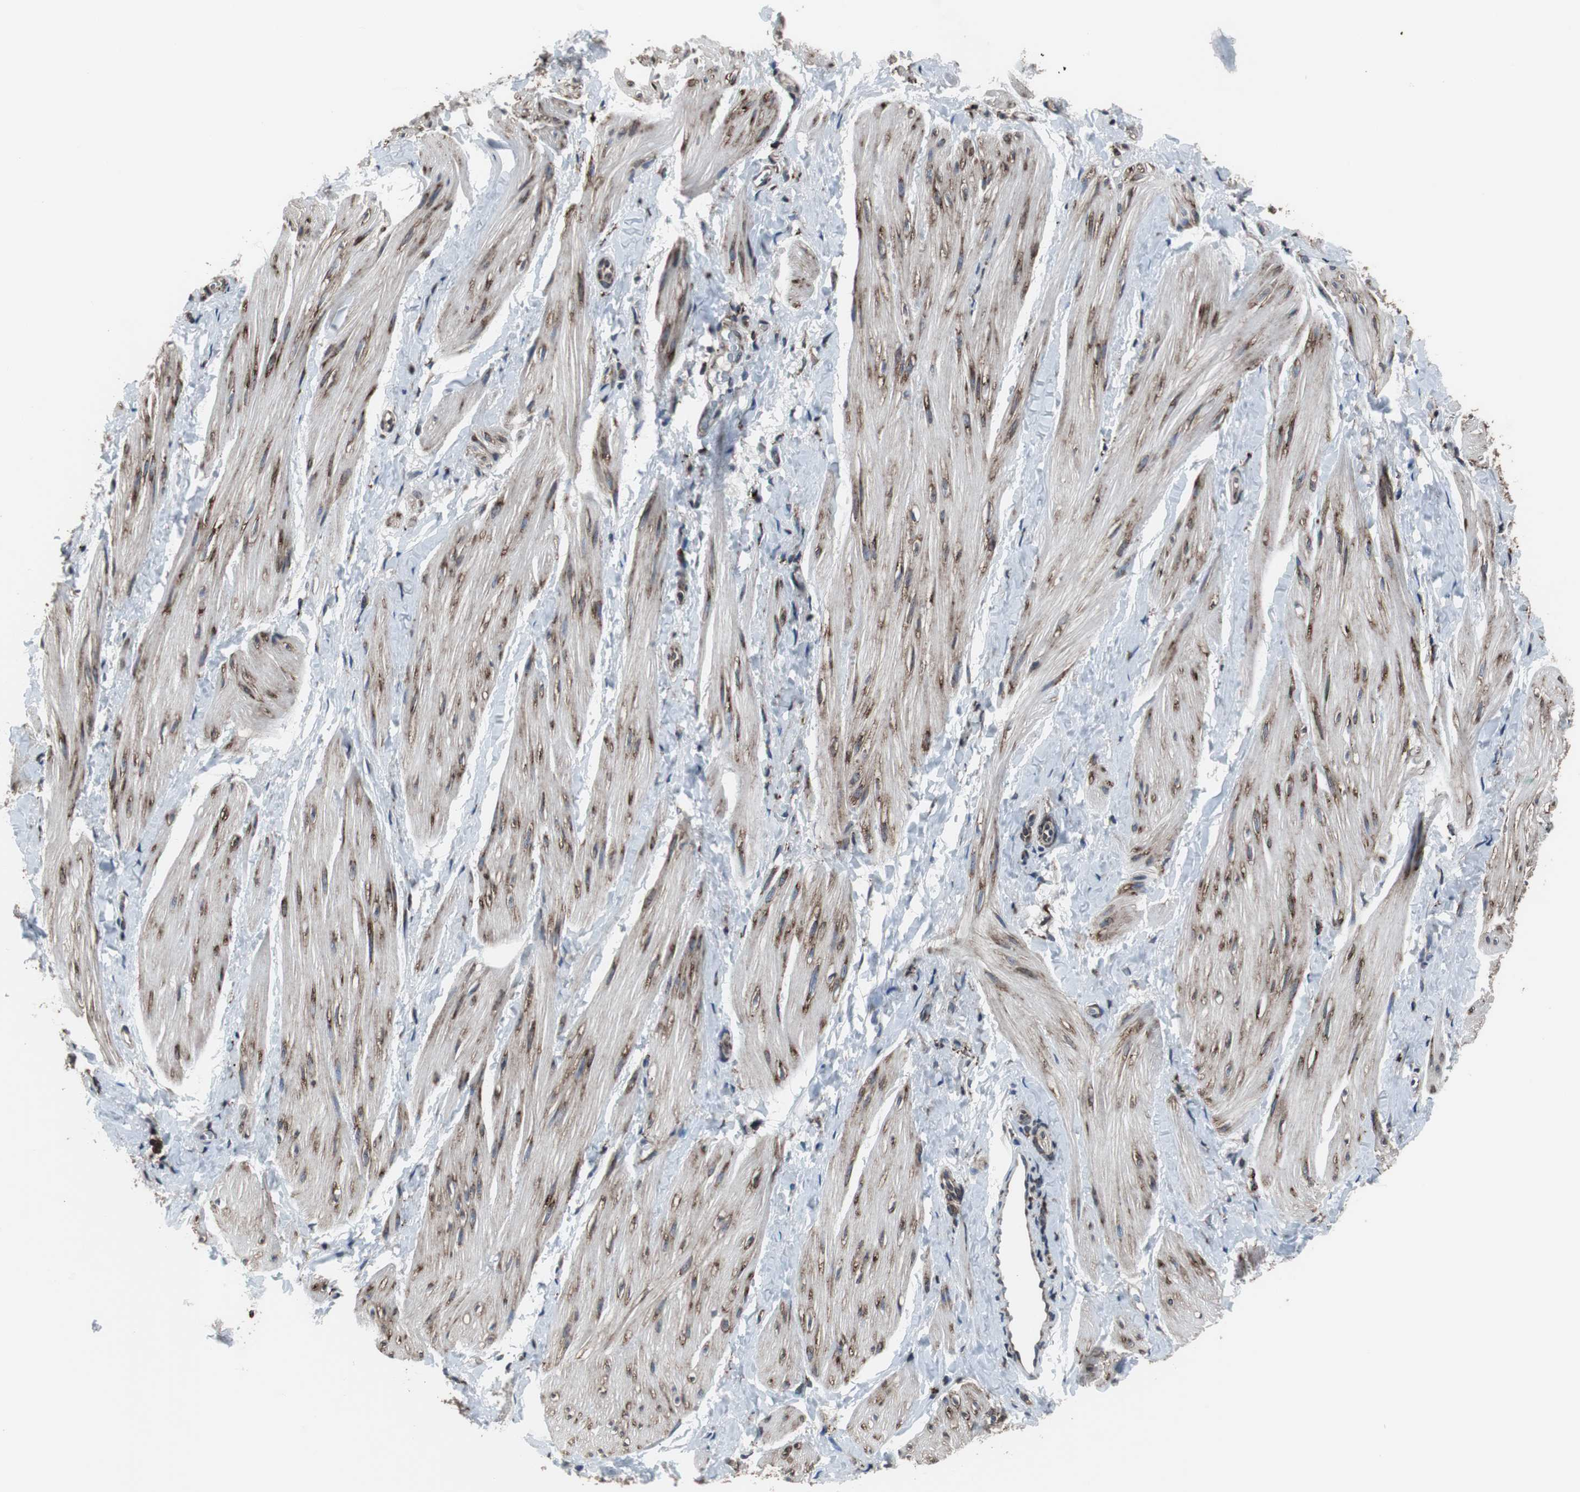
{"staining": {"intensity": "moderate", "quantity": ">75%", "location": "cytoplasmic/membranous"}, "tissue": "smooth muscle", "cell_type": "Smooth muscle cells", "image_type": "normal", "snomed": [{"axis": "morphology", "description": "Normal tissue, NOS"}, {"axis": "topography", "description": "Smooth muscle"}], "caption": "High-magnification brightfield microscopy of normal smooth muscle stained with DAB (brown) and counterstained with hematoxylin (blue). smooth muscle cells exhibit moderate cytoplasmic/membranous staining is seen in approximately>75% of cells. (brown staining indicates protein expression, while blue staining denotes nuclei).", "gene": "USP10", "patient": {"sex": "male", "age": 16}}